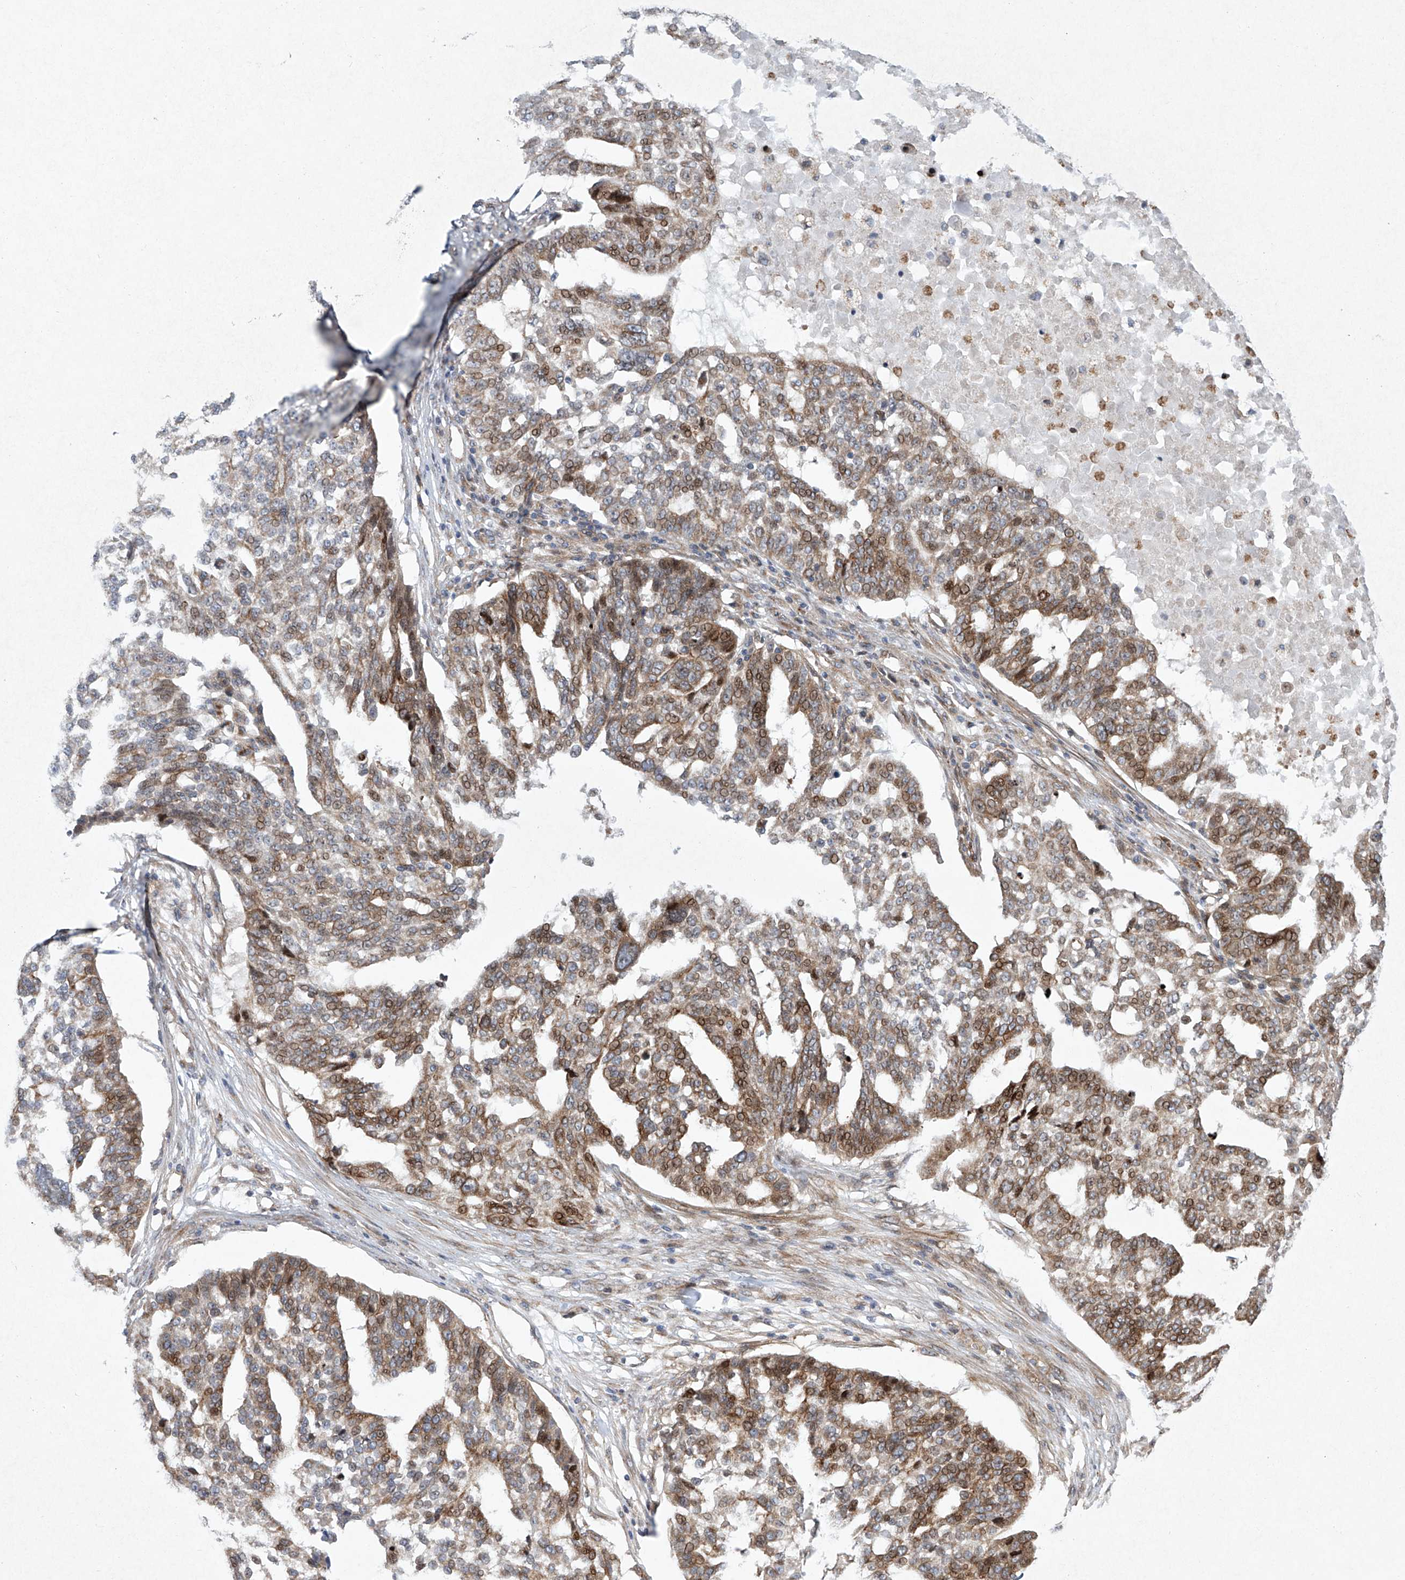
{"staining": {"intensity": "moderate", "quantity": "25%-75%", "location": "cytoplasmic/membranous,nuclear"}, "tissue": "ovarian cancer", "cell_type": "Tumor cells", "image_type": "cancer", "snomed": [{"axis": "morphology", "description": "Cystadenocarcinoma, serous, NOS"}, {"axis": "topography", "description": "Ovary"}], "caption": "Ovarian cancer (serous cystadenocarcinoma) stained with DAB immunohistochemistry (IHC) demonstrates medium levels of moderate cytoplasmic/membranous and nuclear expression in about 25%-75% of tumor cells.", "gene": "KLC4", "patient": {"sex": "female", "age": 59}}